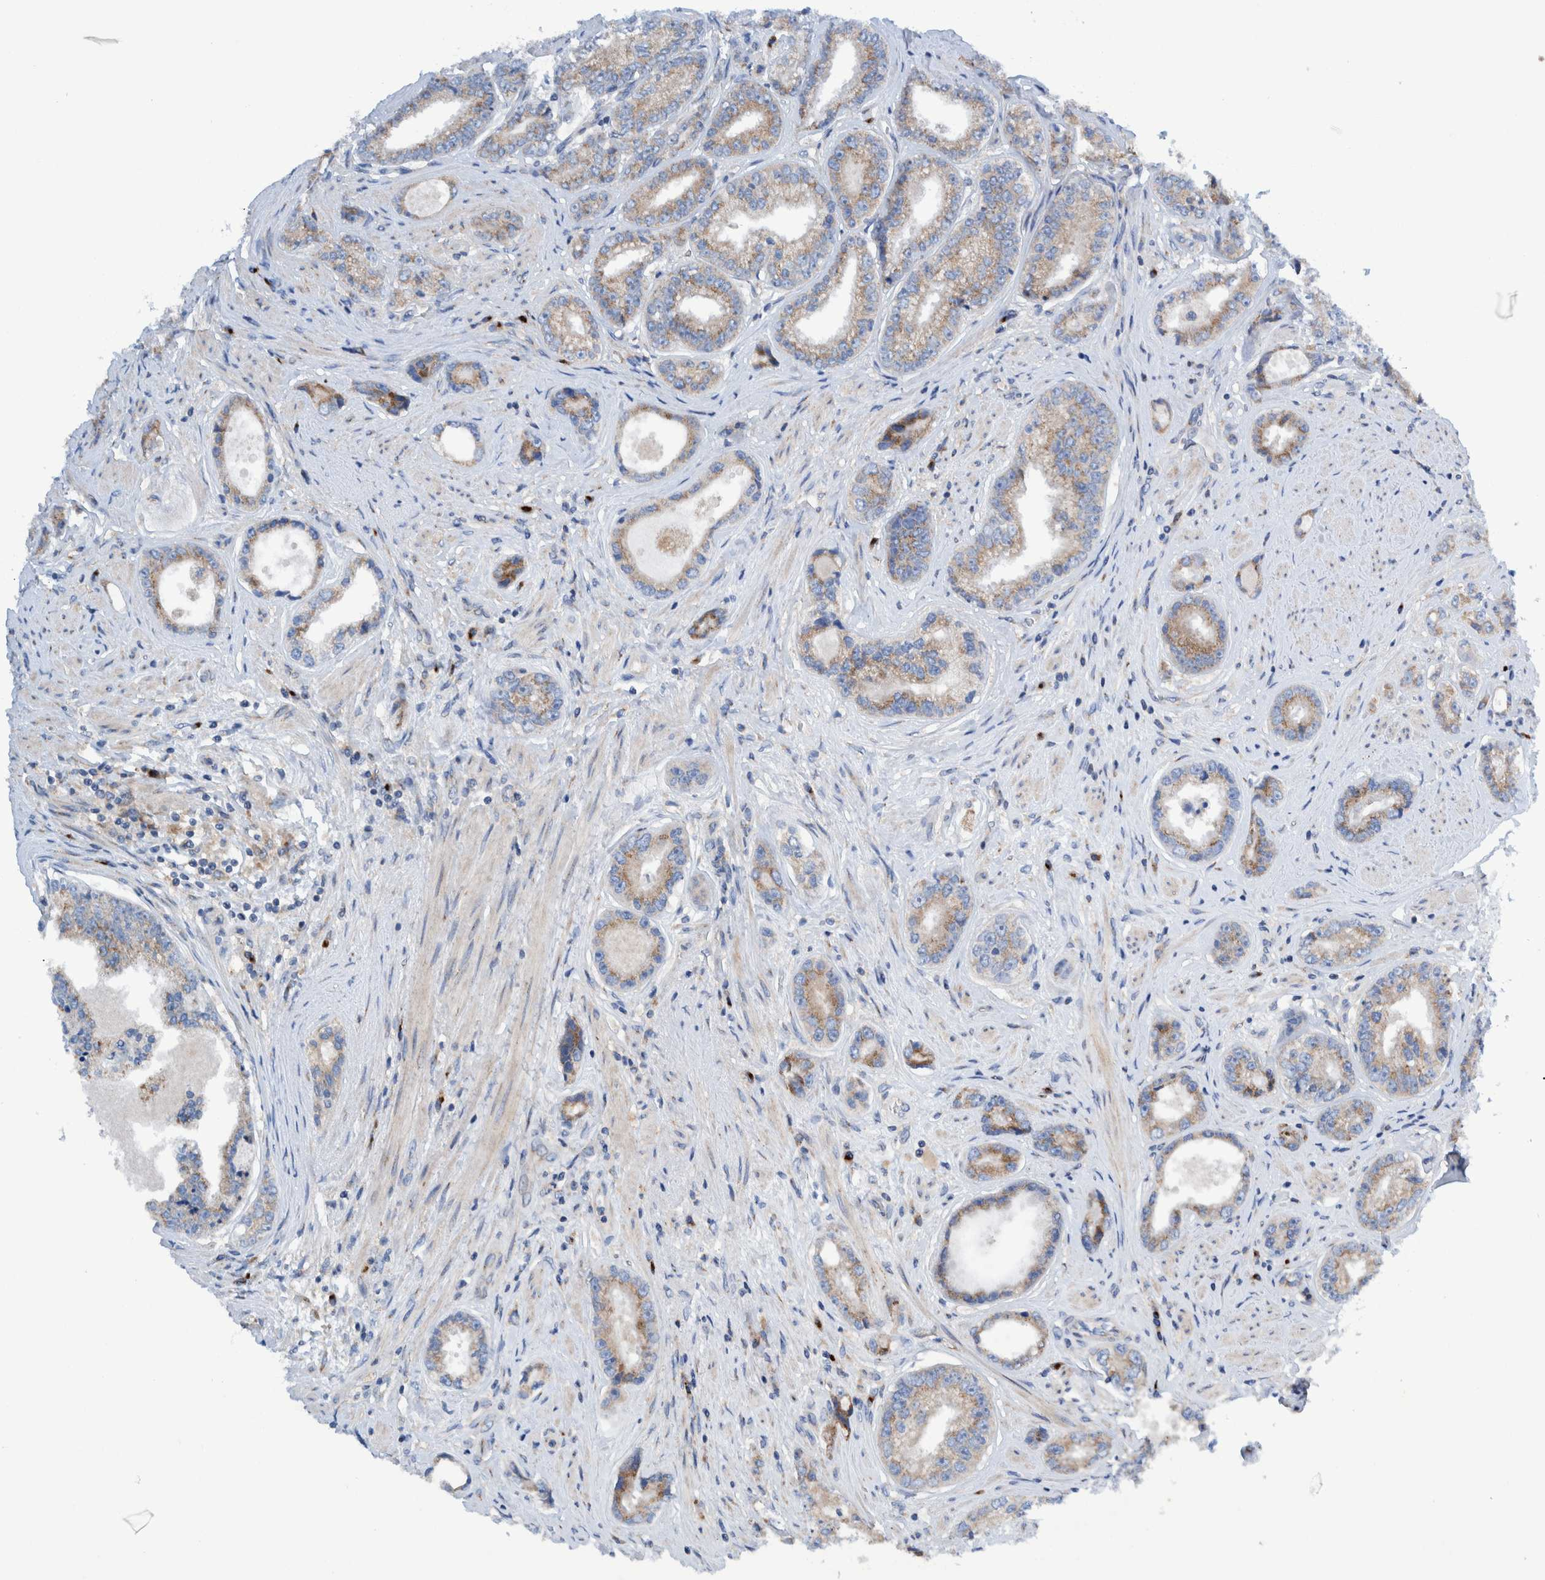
{"staining": {"intensity": "weak", "quantity": ">75%", "location": "cytoplasmic/membranous"}, "tissue": "prostate cancer", "cell_type": "Tumor cells", "image_type": "cancer", "snomed": [{"axis": "morphology", "description": "Adenocarcinoma, High grade"}, {"axis": "topography", "description": "Prostate"}], "caption": "Adenocarcinoma (high-grade) (prostate) was stained to show a protein in brown. There is low levels of weak cytoplasmic/membranous expression in approximately >75% of tumor cells.", "gene": "TRIM58", "patient": {"sex": "male", "age": 61}}